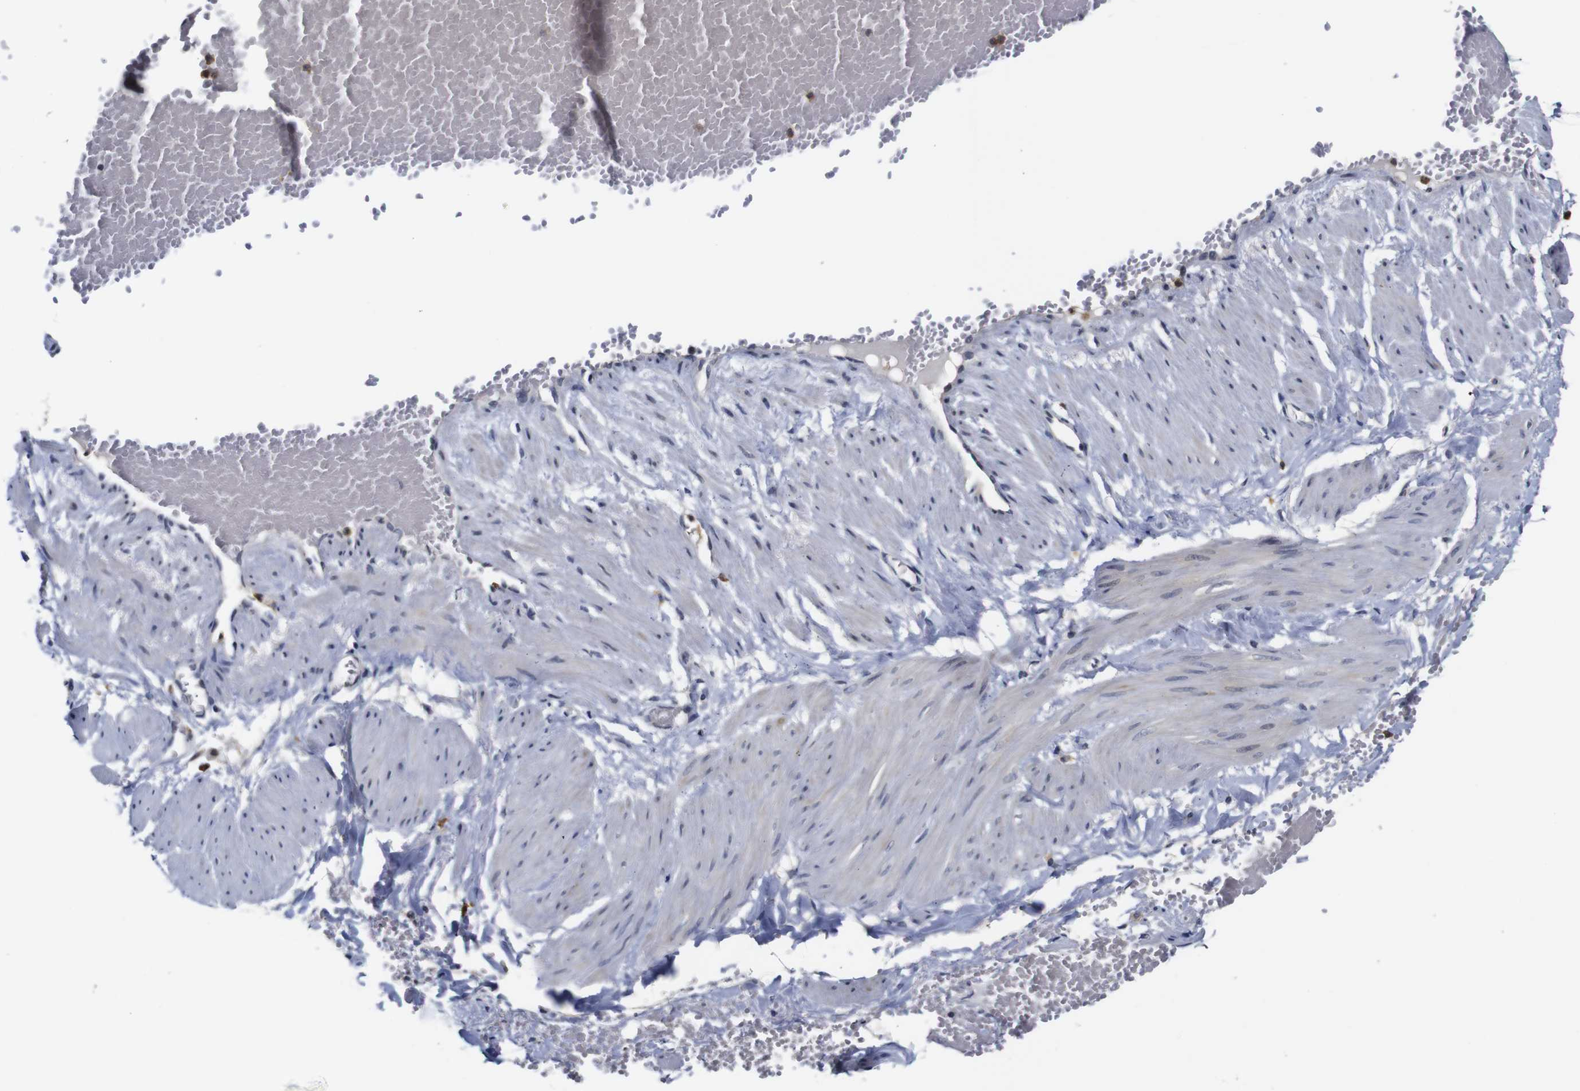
{"staining": {"intensity": "negative", "quantity": "none", "location": "none"}, "tissue": "adipose tissue", "cell_type": "Adipocytes", "image_type": "normal", "snomed": [{"axis": "morphology", "description": "Normal tissue, NOS"}, {"axis": "topography", "description": "Soft tissue"}, {"axis": "topography", "description": "Vascular tissue"}], "caption": "Immunohistochemical staining of benign human adipose tissue exhibits no significant positivity in adipocytes.", "gene": "NTRK3", "patient": {"sex": "female", "age": 35}}